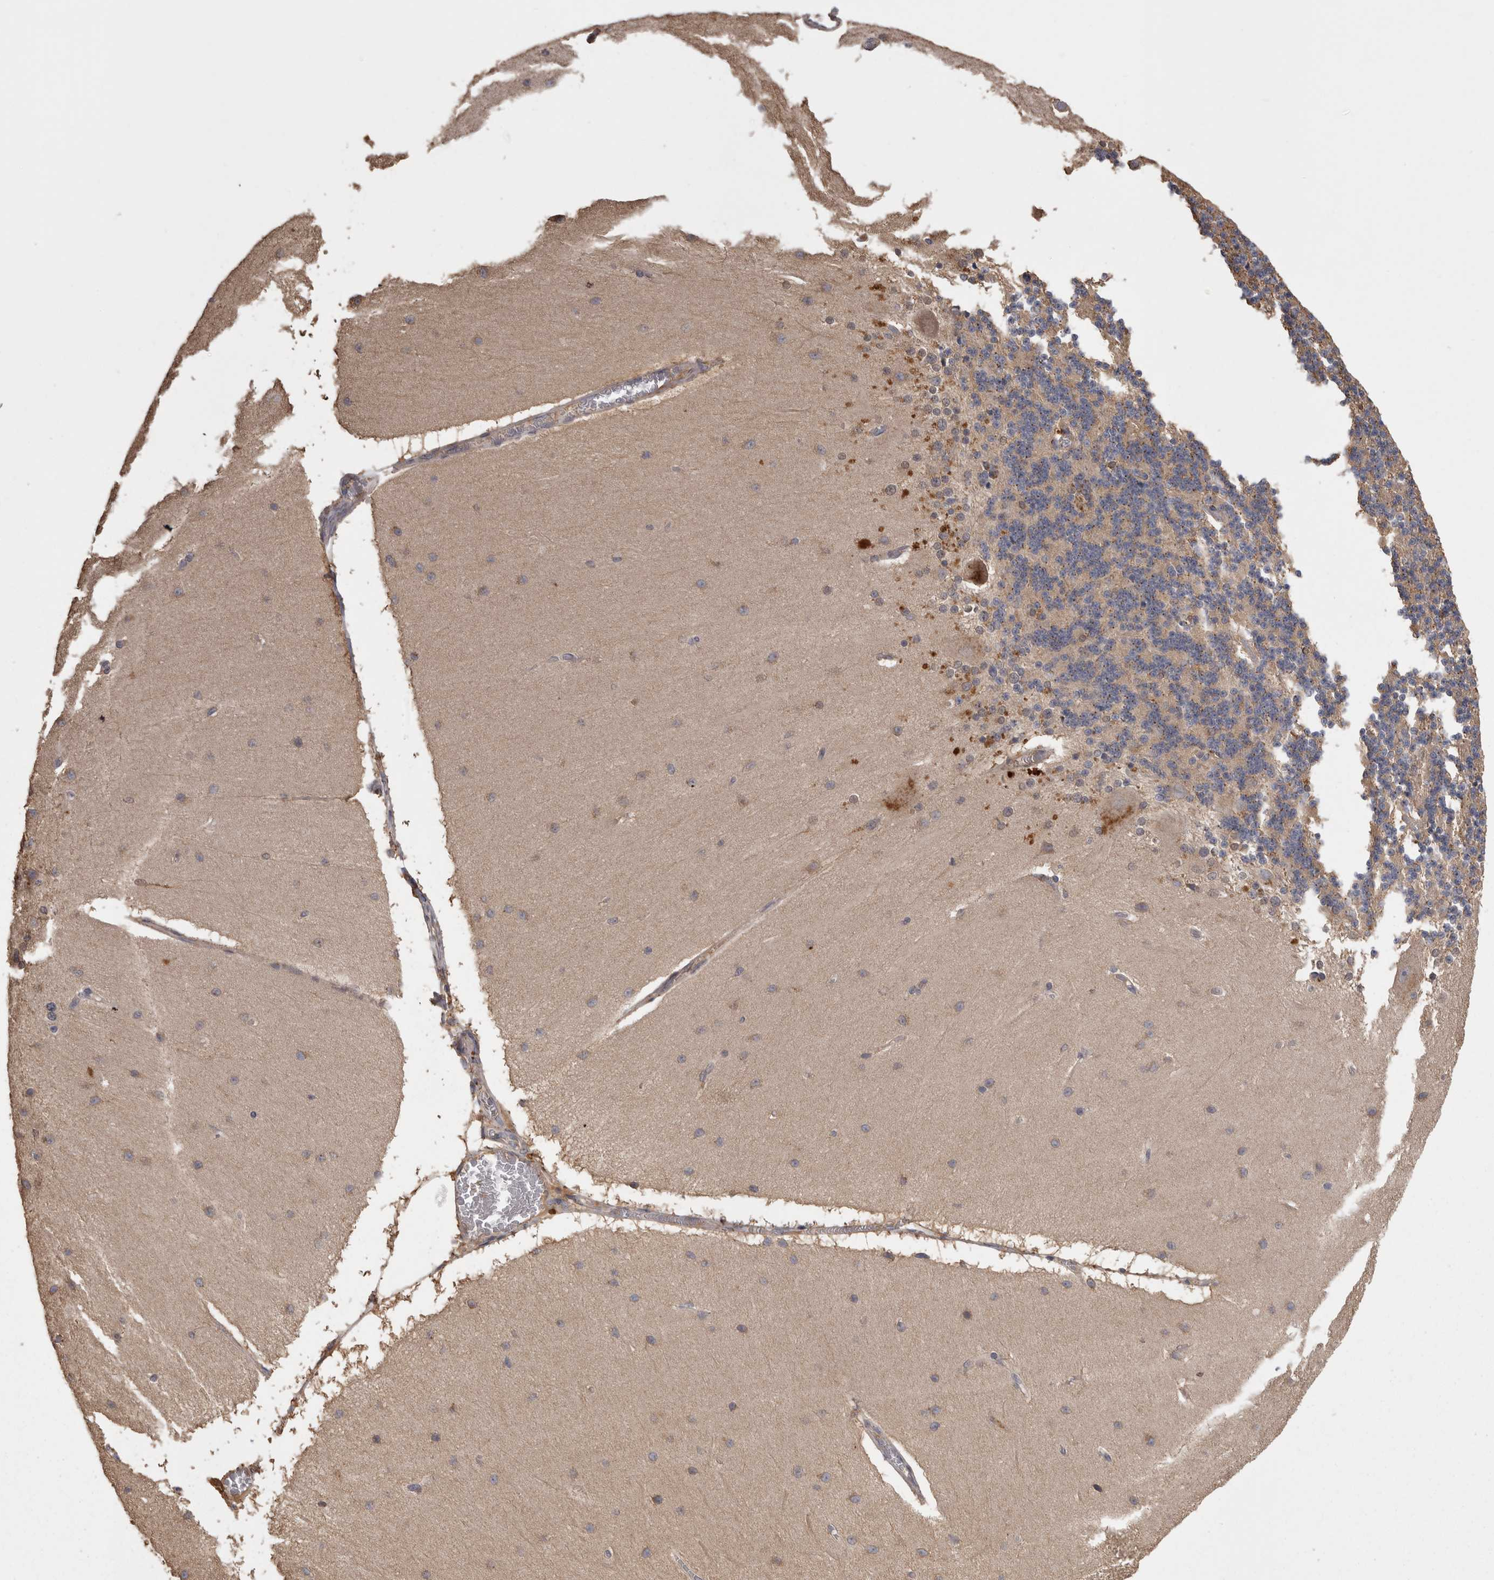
{"staining": {"intensity": "moderate", "quantity": "25%-75%", "location": "cytoplasmic/membranous"}, "tissue": "cerebellum", "cell_type": "Cells in granular layer", "image_type": "normal", "snomed": [{"axis": "morphology", "description": "Normal tissue, NOS"}, {"axis": "topography", "description": "Cerebellum"}], "caption": "Moderate cytoplasmic/membranous staining is present in about 25%-75% of cells in granular layer in normal cerebellum. (IHC, brightfield microscopy, high magnification).", "gene": "PCM1", "patient": {"sex": "female", "age": 54}}